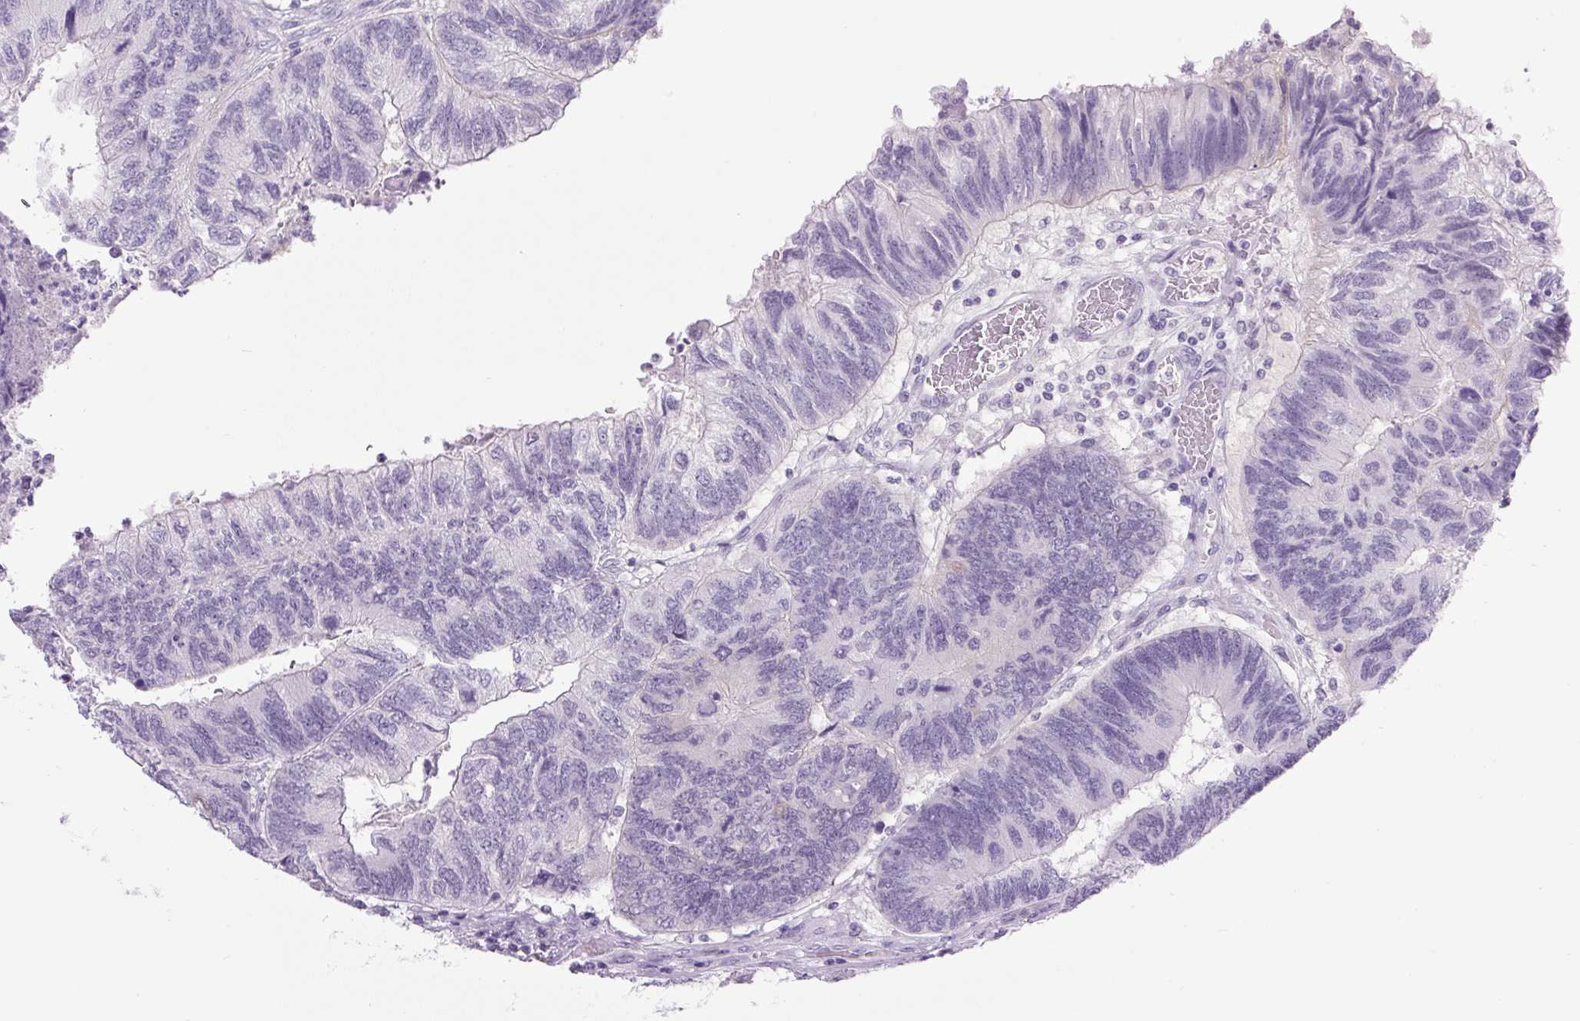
{"staining": {"intensity": "moderate", "quantity": "<25%", "location": "cytoplasmic/membranous"}, "tissue": "colorectal cancer", "cell_type": "Tumor cells", "image_type": "cancer", "snomed": [{"axis": "morphology", "description": "Adenocarcinoma, NOS"}, {"axis": "topography", "description": "Colon"}], "caption": "Immunohistochemical staining of human colorectal cancer (adenocarcinoma) displays low levels of moderate cytoplasmic/membranous positivity in about <25% of tumor cells.", "gene": "COL9A2", "patient": {"sex": "female", "age": 67}}